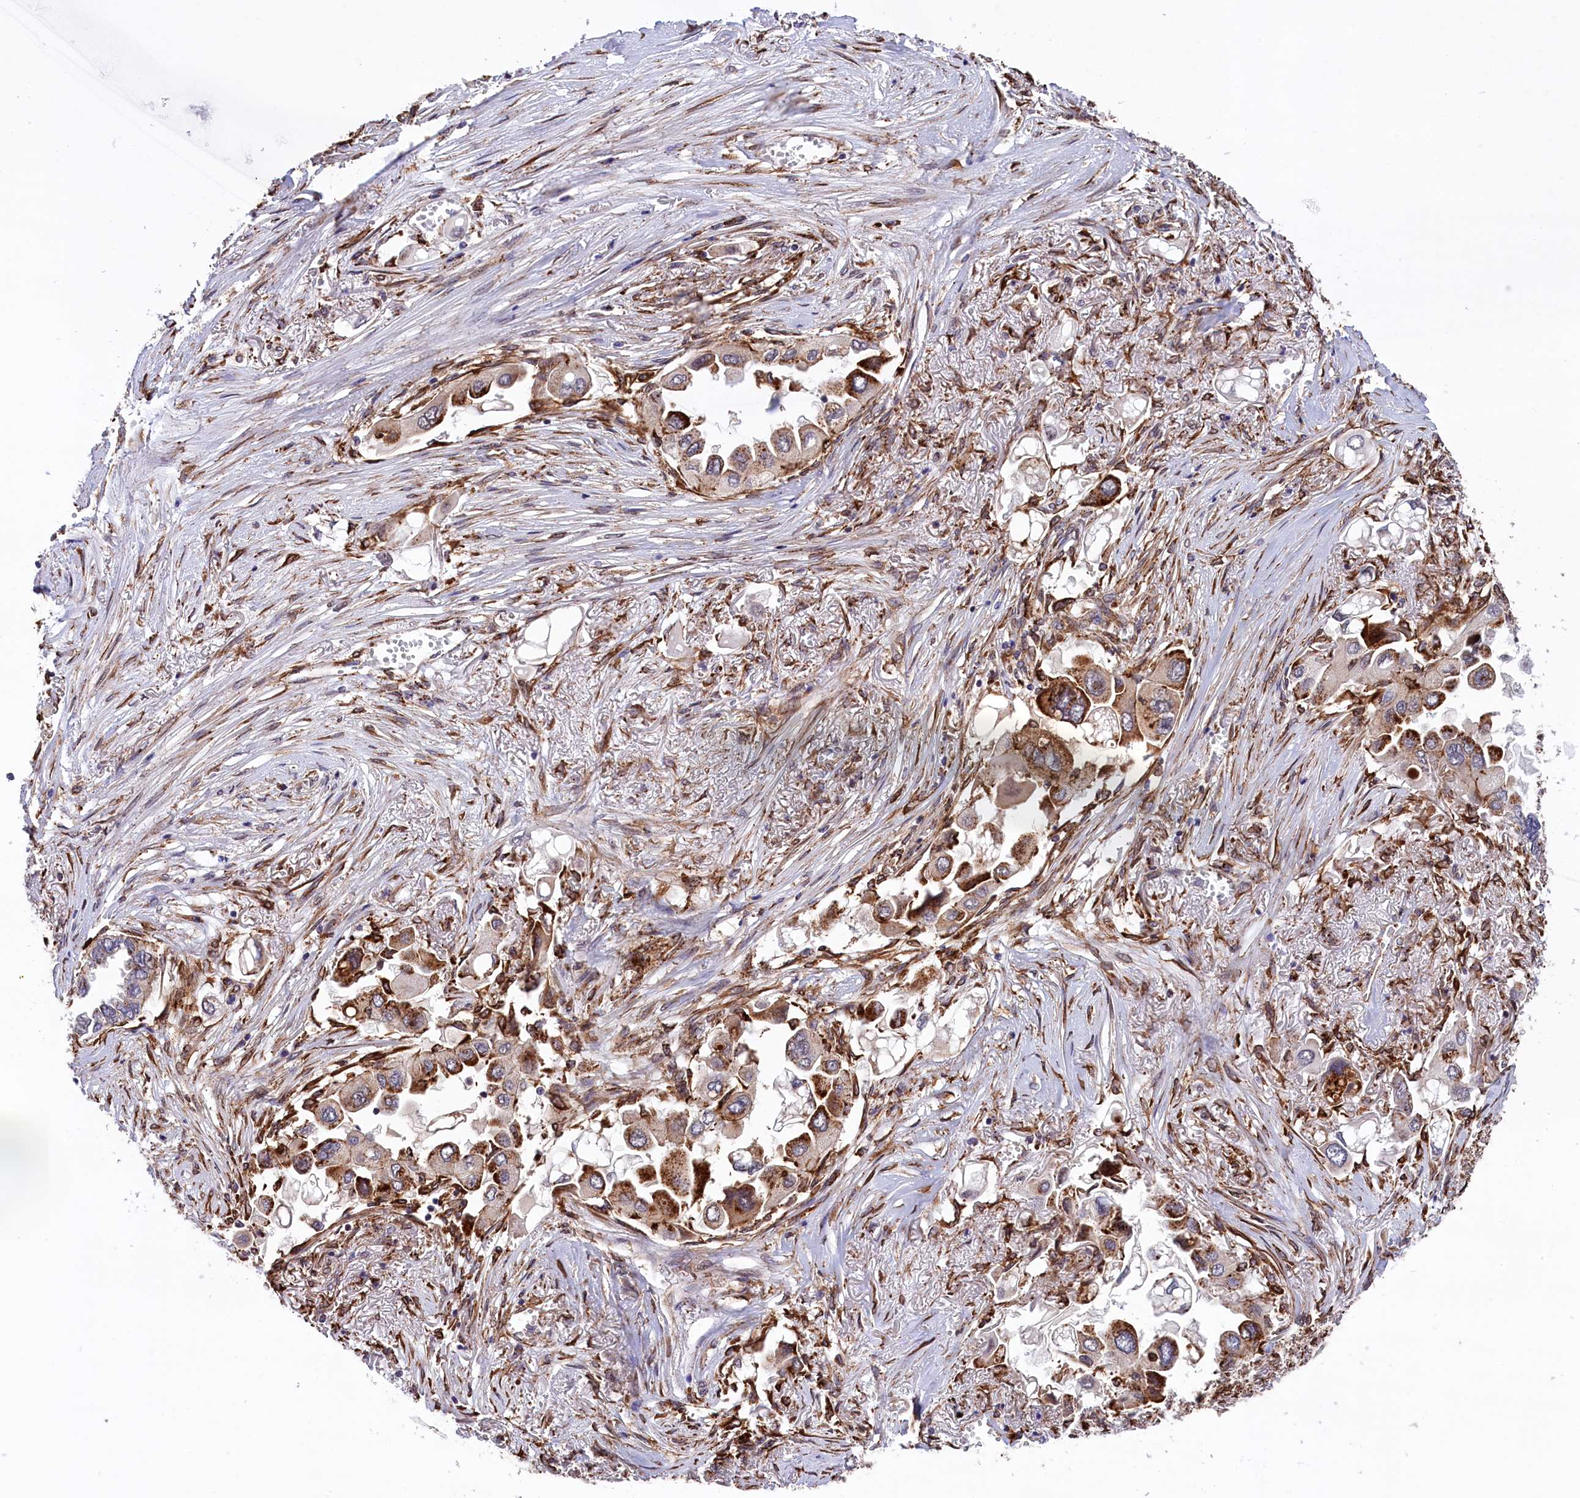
{"staining": {"intensity": "strong", "quantity": "25%-75%", "location": "cytoplasmic/membranous"}, "tissue": "lung cancer", "cell_type": "Tumor cells", "image_type": "cancer", "snomed": [{"axis": "morphology", "description": "Adenocarcinoma, NOS"}, {"axis": "topography", "description": "Lung"}], "caption": "There is high levels of strong cytoplasmic/membranous positivity in tumor cells of lung cancer, as demonstrated by immunohistochemical staining (brown color).", "gene": "MAN2B1", "patient": {"sex": "female", "age": 76}}